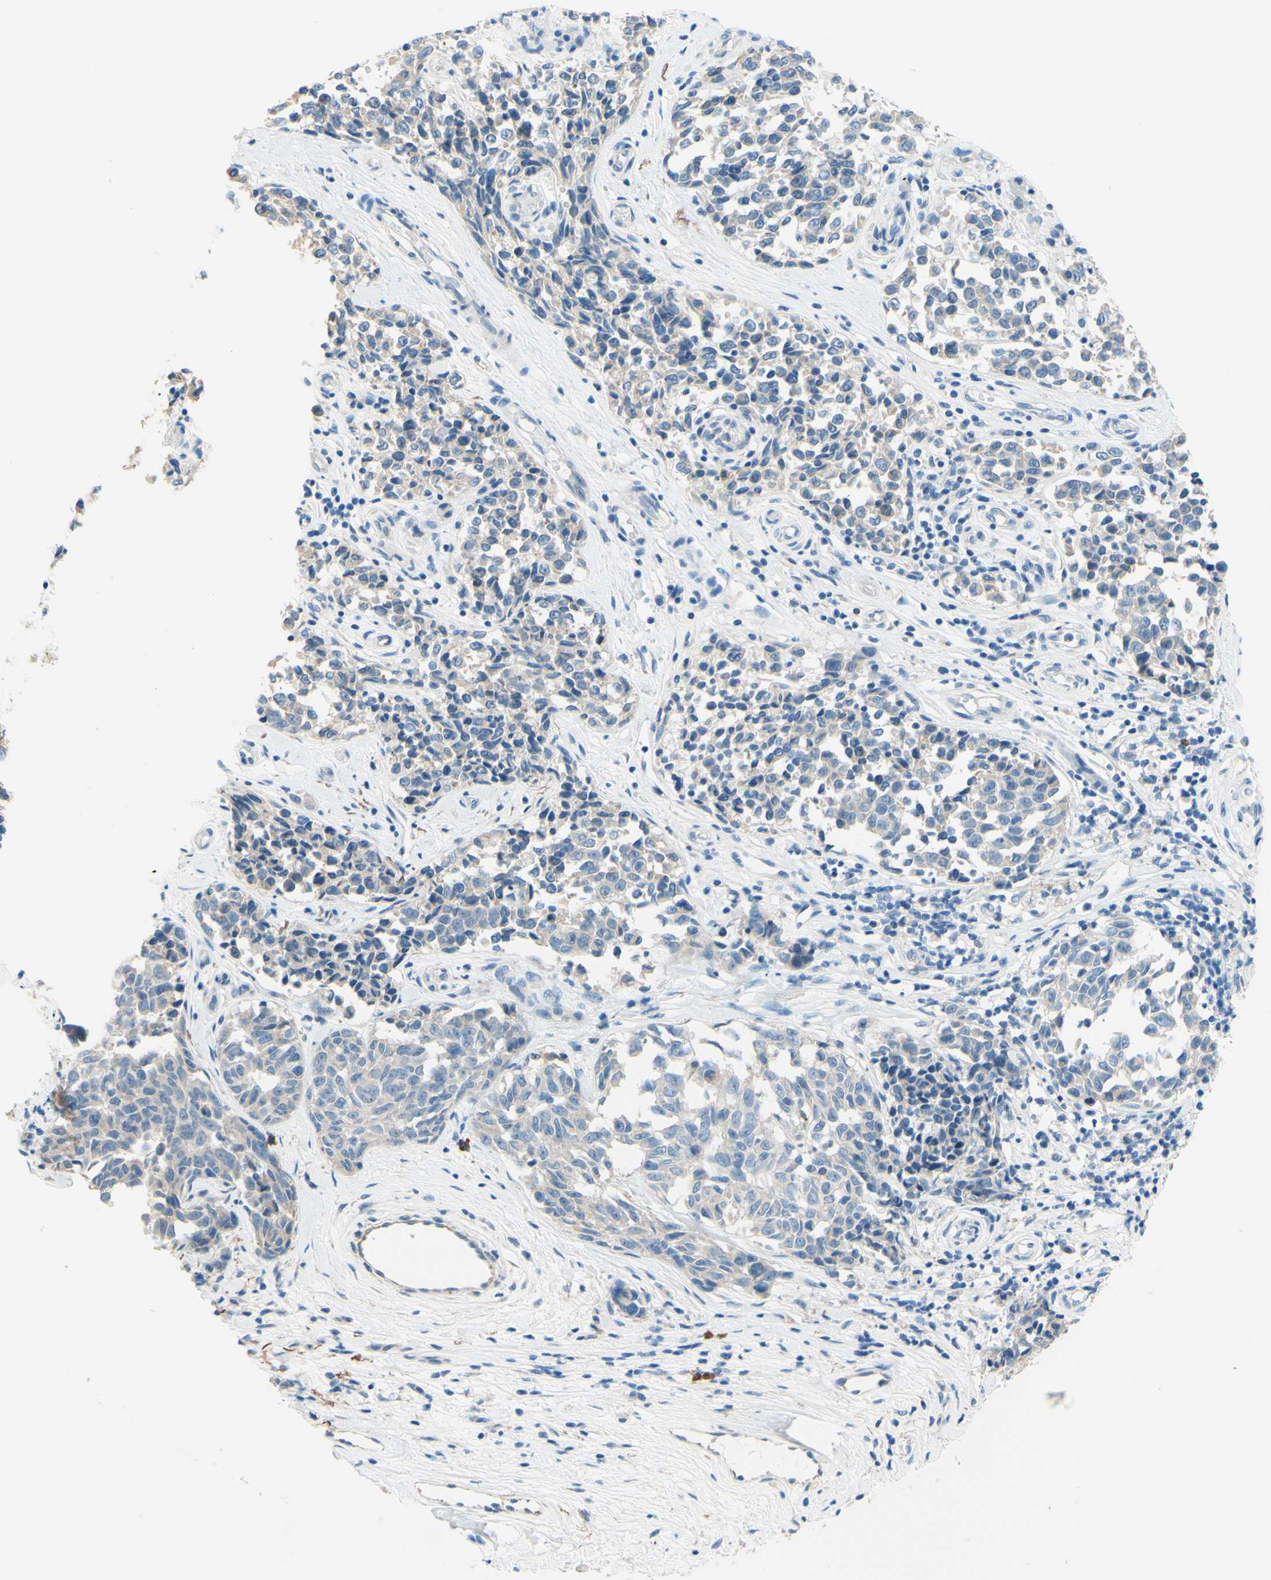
{"staining": {"intensity": "negative", "quantity": "none", "location": "none"}, "tissue": "melanoma", "cell_type": "Tumor cells", "image_type": "cancer", "snomed": [{"axis": "morphology", "description": "Malignant melanoma, NOS"}, {"axis": "topography", "description": "Skin"}], "caption": "Immunohistochemical staining of human melanoma reveals no significant expression in tumor cells.", "gene": "PASD1", "patient": {"sex": "female", "age": 64}}